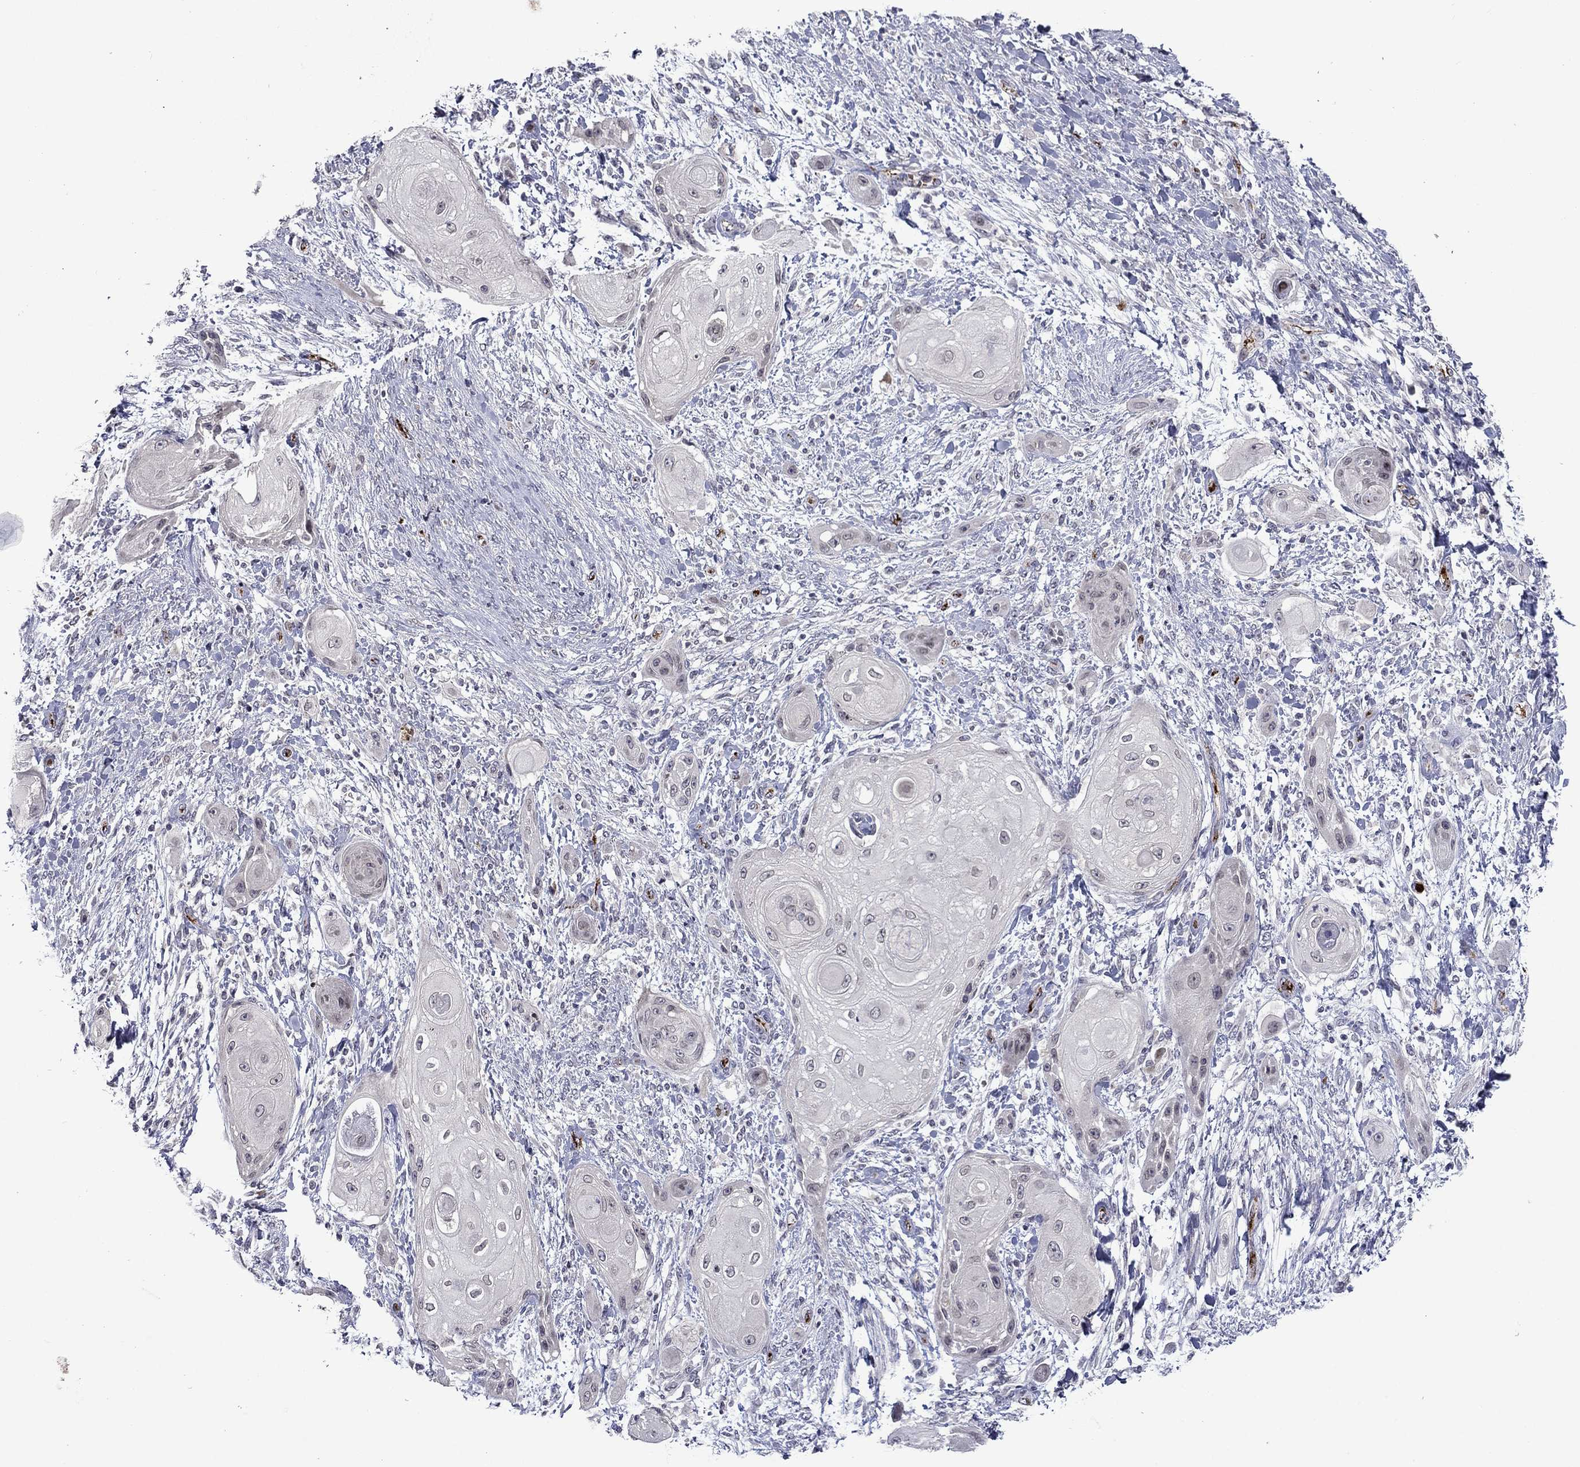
{"staining": {"intensity": "negative", "quantity": "none", "location": "none"}, "tissue": "skin cancer", "cell_type": "Tumor cells", "image_type": "cancer", "snomed": [{"axis": "morphology", "description": "Squamous cell carcinoma, NOS"}, {"axis": "topography", "description": "Skin"}], "caption": "Human skin cancer stained for a protein using immunohistochemistry displays no expression in tumor cells.", "gene": "SLITRK1", "patient": {"sex": "male", "age": 62}}